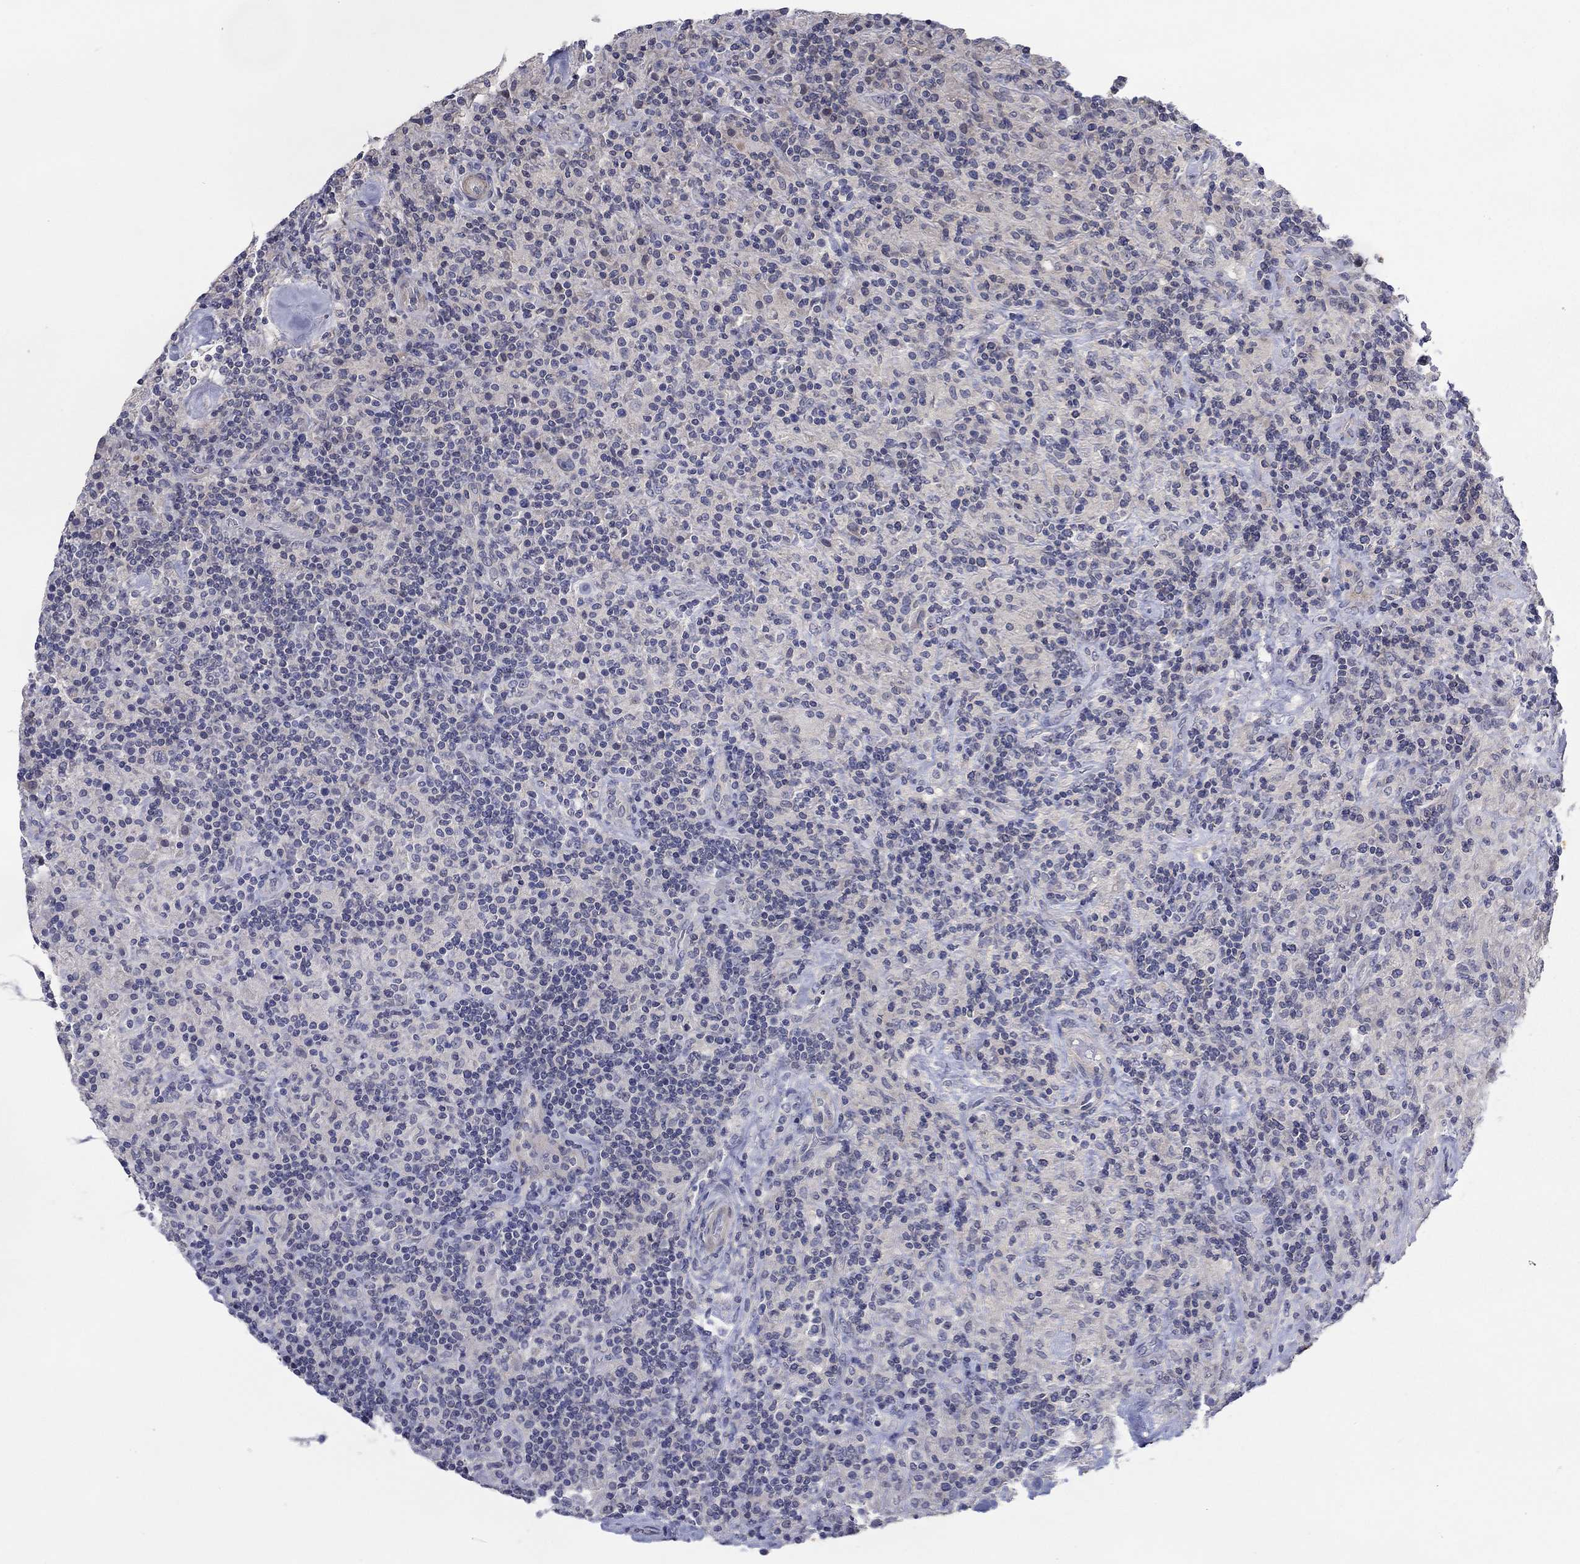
{"staining": {"intensity": "negative", "quantity": "none", "location": "none"}, "tissue": "lymphoma", "cell_type": "Tumor cells", "image_type": "cancer", "snomed": [{"axis": "morphology", "description": "Hodgkin's disease, NOS"}, {"axis": "topography", "description": "Lymph node"}], "caption": "A histopathology image of Hodgkin's disease stained for a protein reveals no brown staining in tumor cells.", "gene": "GRK7", "patient": {"sex": "male", "age": 70}}